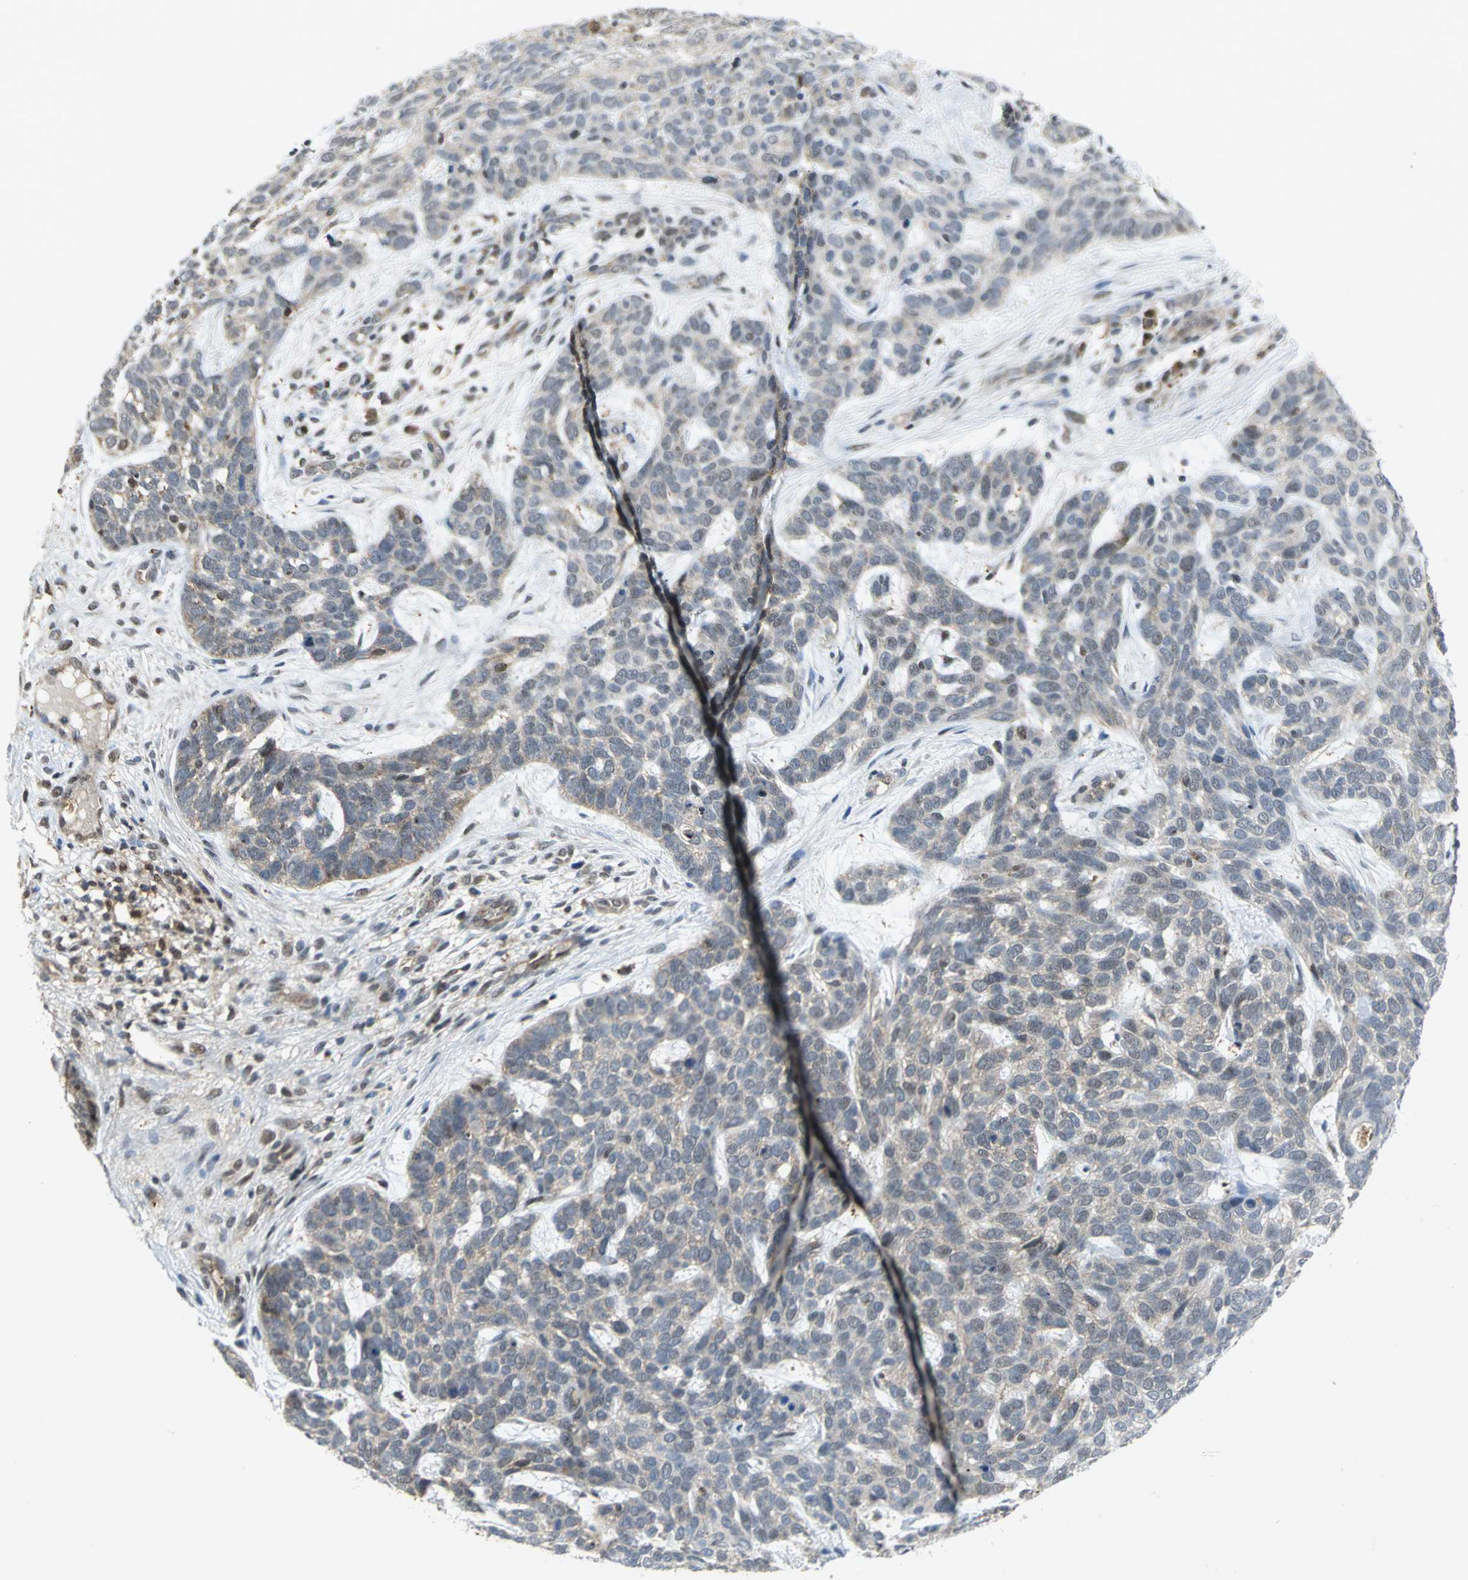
{"staining": {"intensity": "weak", "quantity": "<25%", "location": "cytoplasmic/membranous"}, "tissue": "skin cancer", "cell_type": "Tumor cells", "image_type": "cancer", "snomed": [{"axis": "morphology", "description": "Basal cell carcinoma"}, {"axis": "topography", "description": "Skin"}], "caption": "There is no significant expression in tumor cells of skin basal cell carcinoma.", "gene": "PSMA4", "patient": {"sex": "male", "age": 87}}